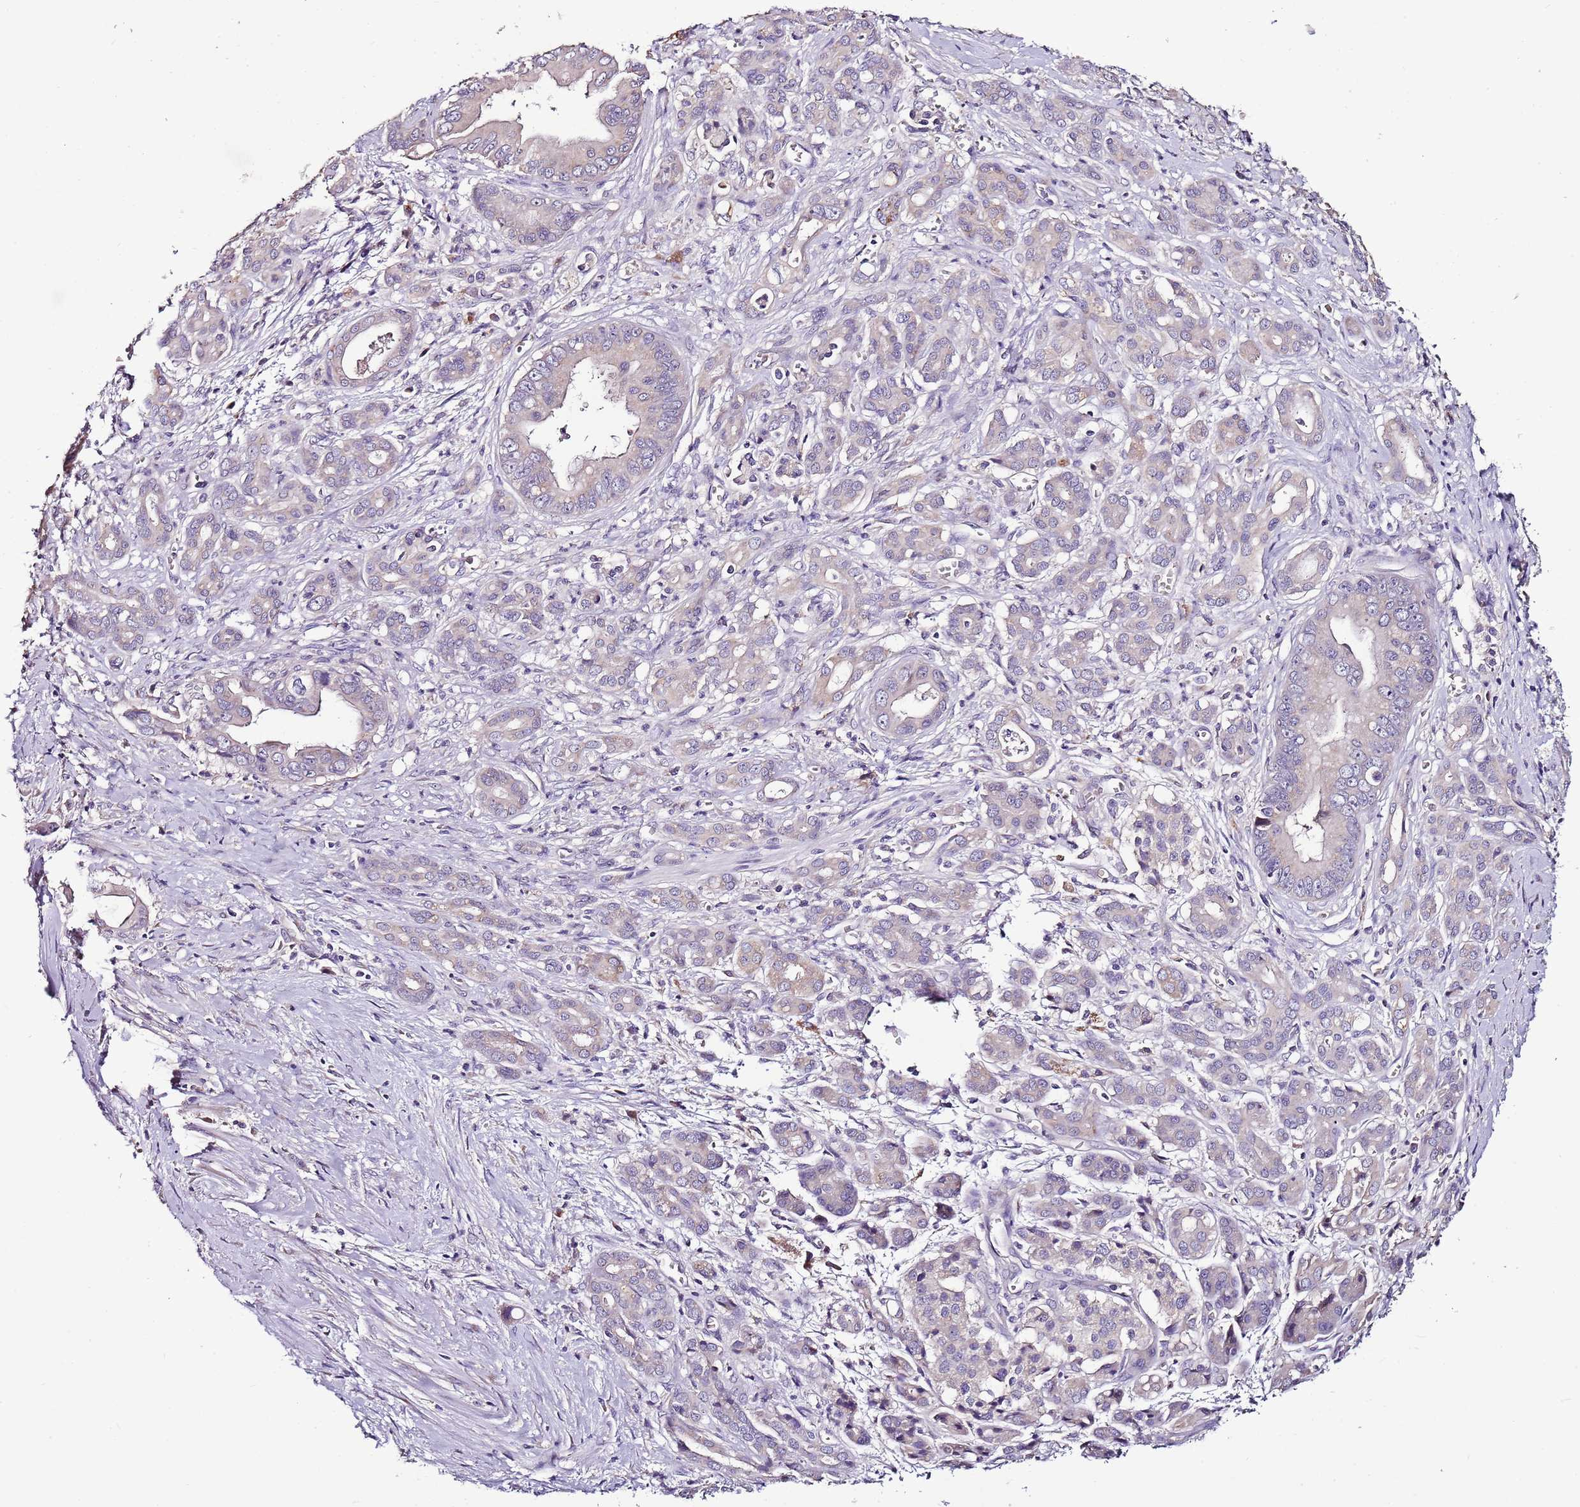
{"staining": {"intensity": "negative", "quantity": "none", "location": "none"}, "tissue": "pancreatic cancer", "cell_type": "Tumor cells", "image_type": "cancer", "snomed": [{"axis": "morphology", "description": "Adenocarcinoma, NOS"}, {"axis": "topography", "description": "Pancreas"}], "caption": "Pancreatic cancer was stained to show a protein in brown. There is no significant positivity in tumor cells.", "gene": "FAM20A", "patient": {"sex": "male", "age": 59}}